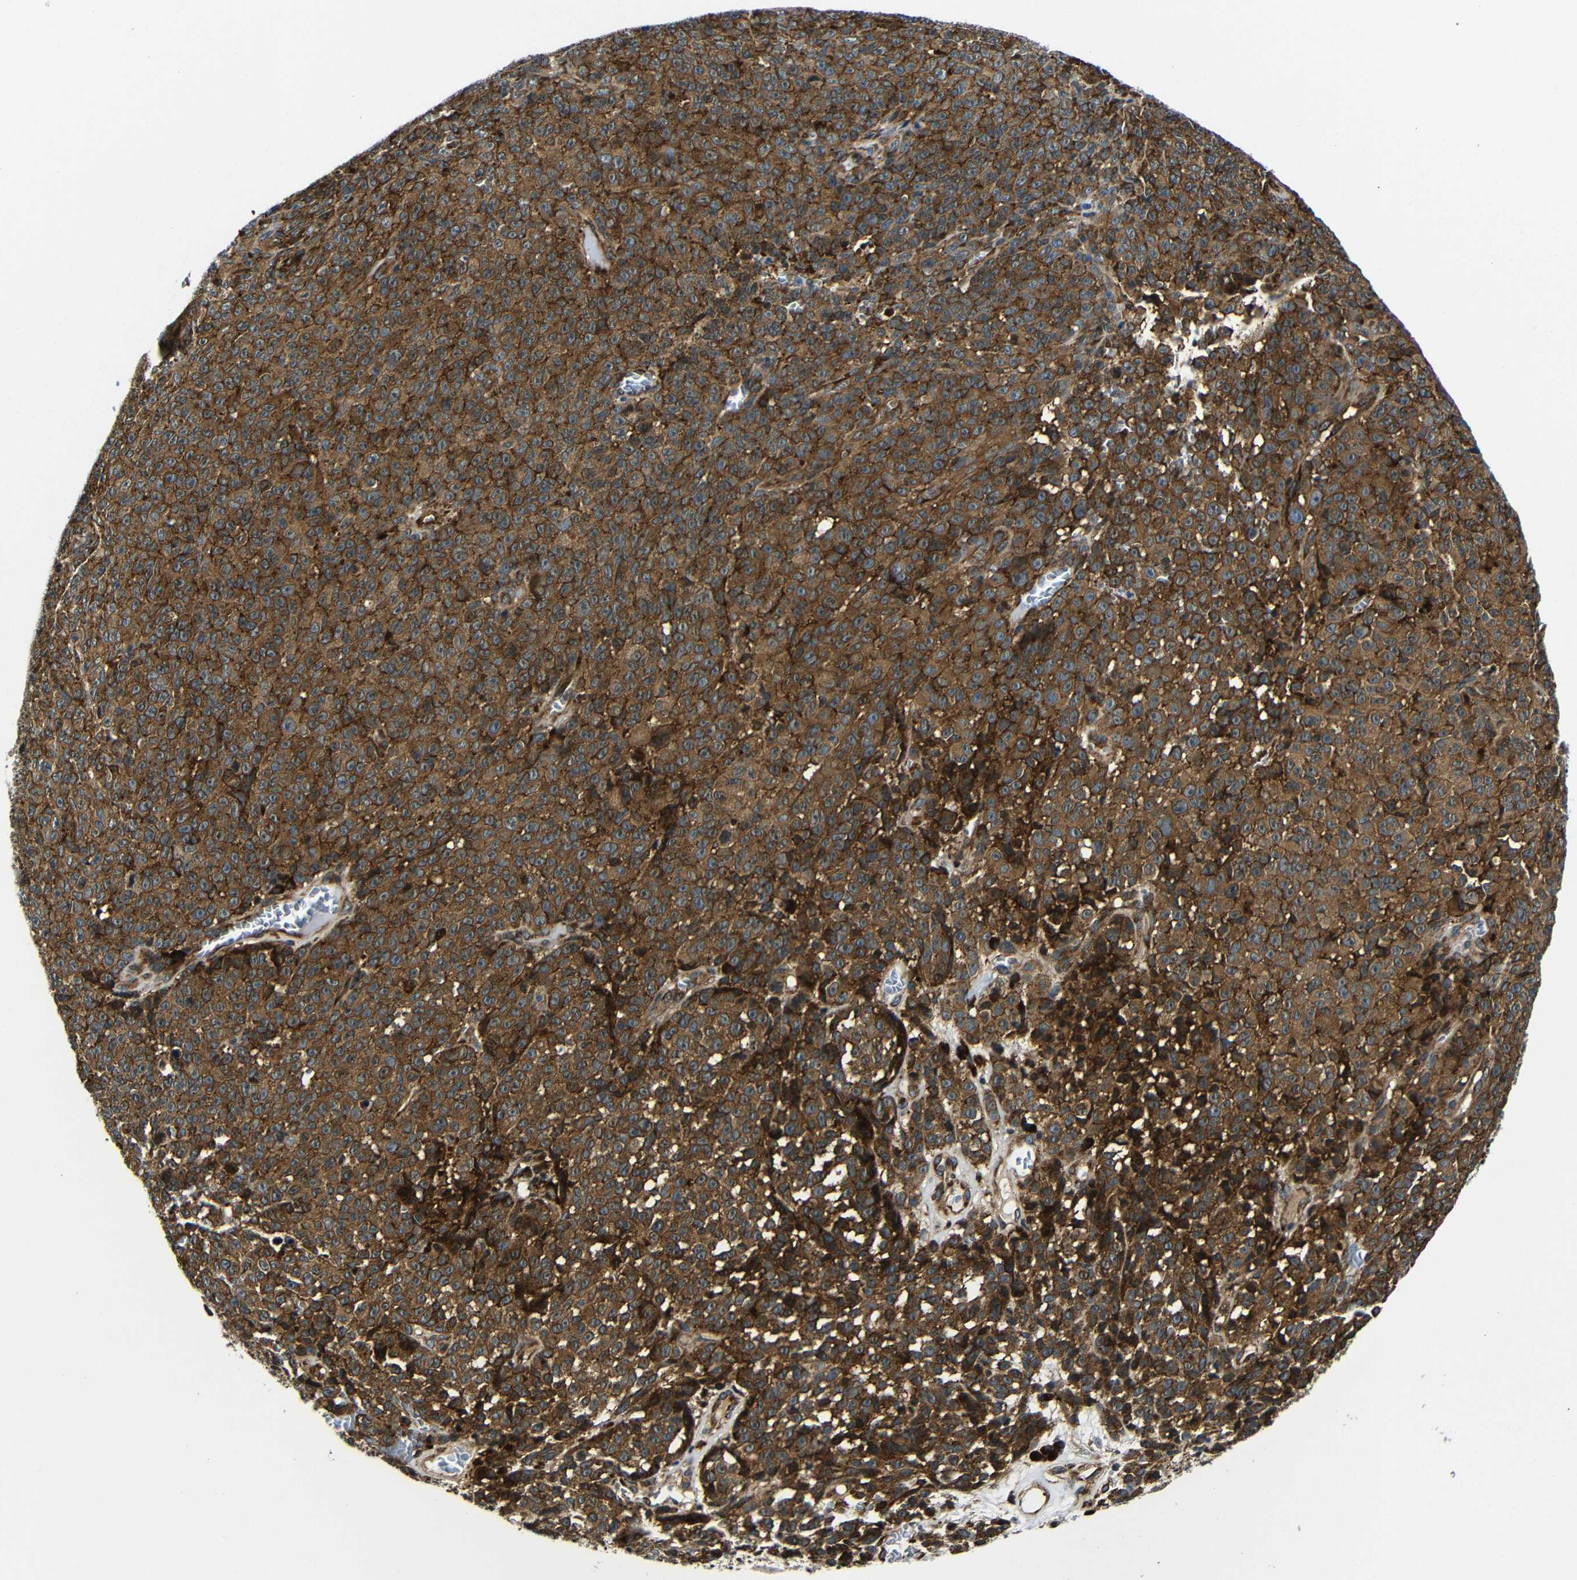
{"staining": {"intensity": "moderate", "quantity": ">75%", "location": "cytoplasmic/membranous"}, "tissue": "melanoma", "cell_type": "Tumor cells", "image_type": "cancer", "snomed": [{"axis": "morphology", "description": "Malignant melanoma, NOS"}, {"axis": "topography", "description": "Skin"}], "caption": "Melanoma was stained to show a protein in brown. There is medium levels of moderate cytoplasmic/membranous positivity in about >75% of tumor cells. (DAB (3,3'-diaminobenzidine) IHC with brightfield microscopy, high magnification).", "gene": "ABCE1", "patient": {"sex": "female", "age": 82}}